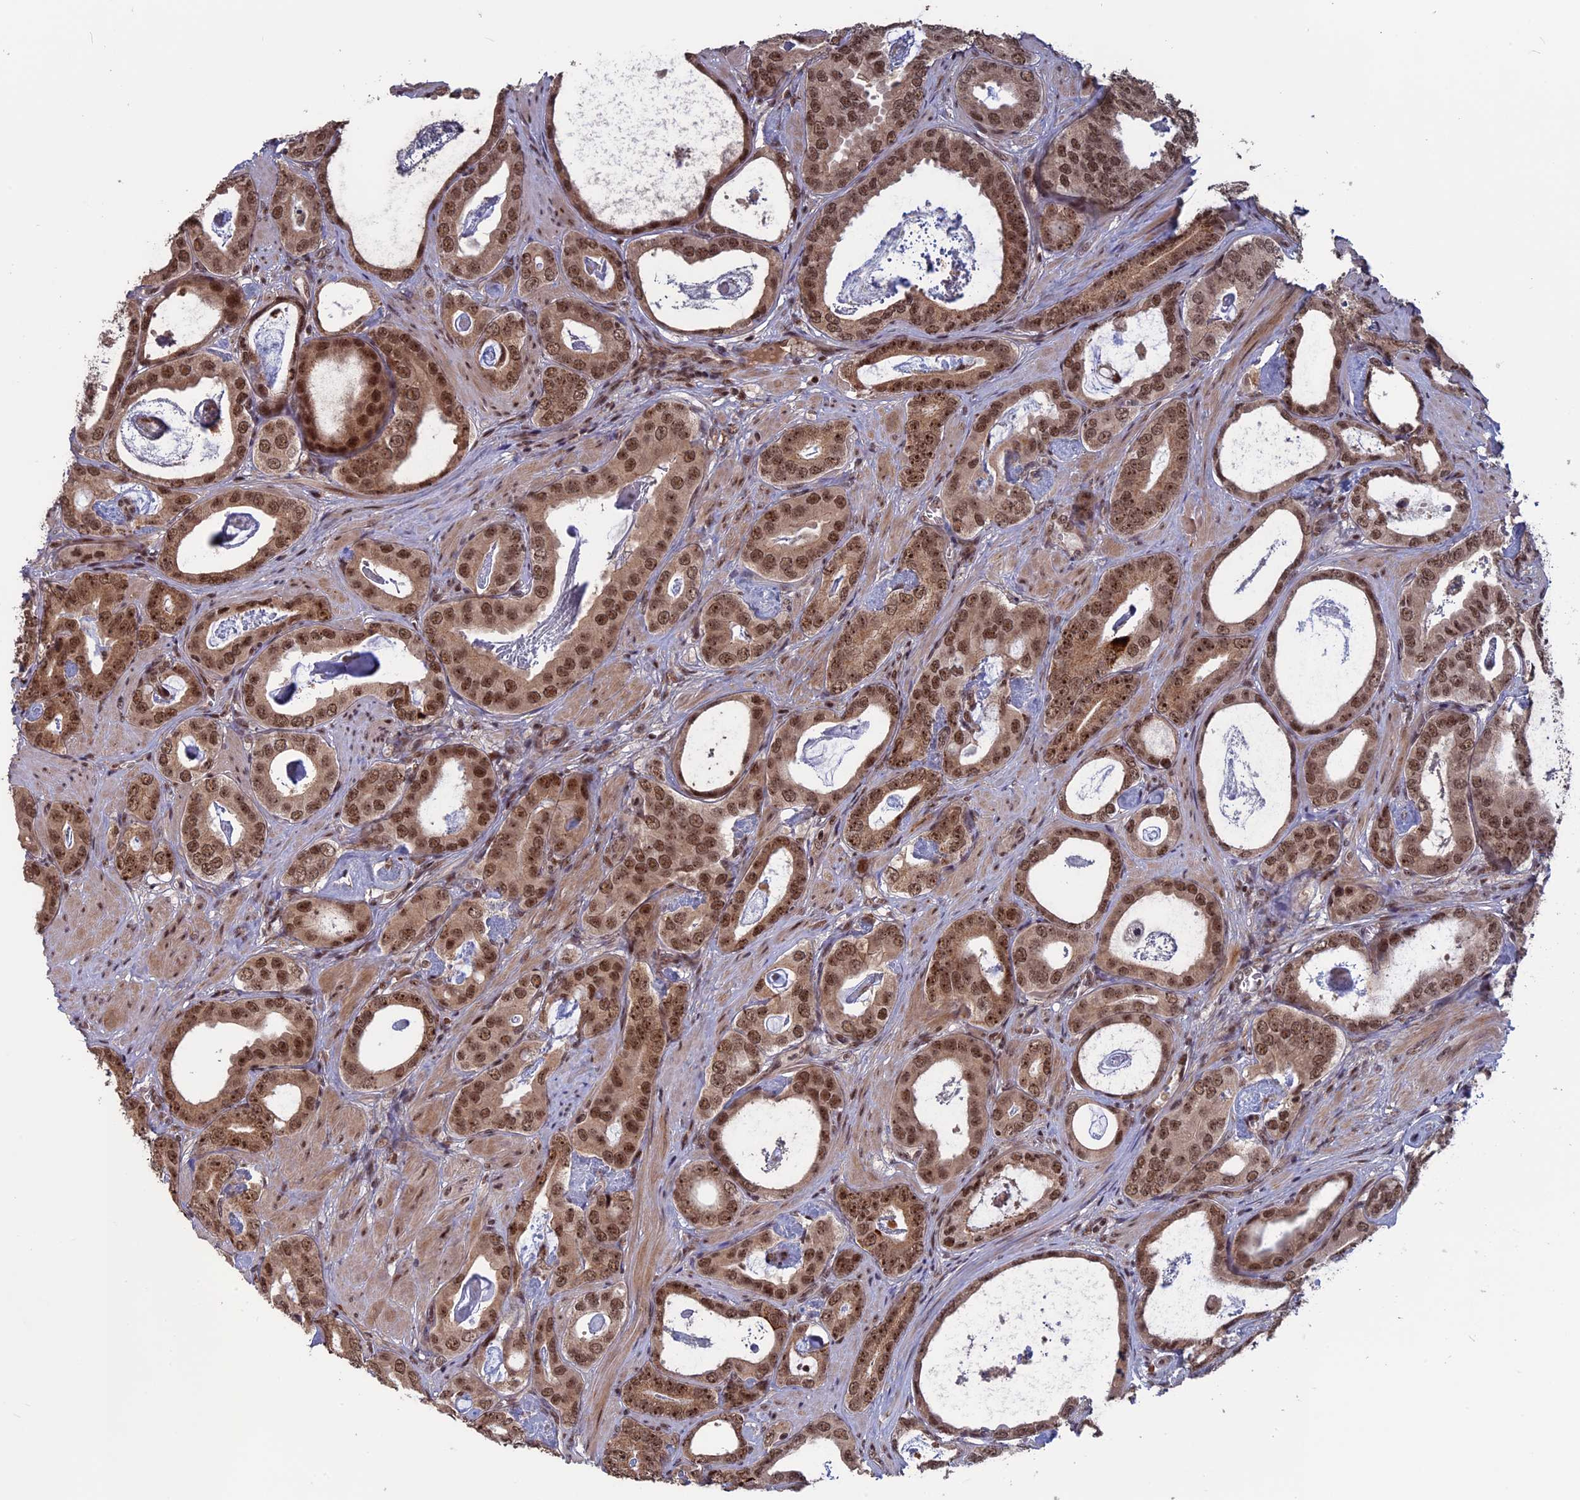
{"staining": {"intensity": "moderate", "quantity": ">75%", "location": "nuclear"}, "tissue": "prostate cancer", "cell_type": "Tumor cells", "image_type": "cancer", "snomed": [{"axis": "morphology", "description": "Adenocarcinoma, Low grade"}, {"axis": "topography", "description": "Prostate"}], "caption": "Immunohistochemical staining of human prostate cancer (adenocarcinoma (low-grade)) demonstrates moderate nuclear protein positivity in about >75% of tumor cells.", "gene": "CACTIN", "patient": {"sex": "male", "age": 71}}